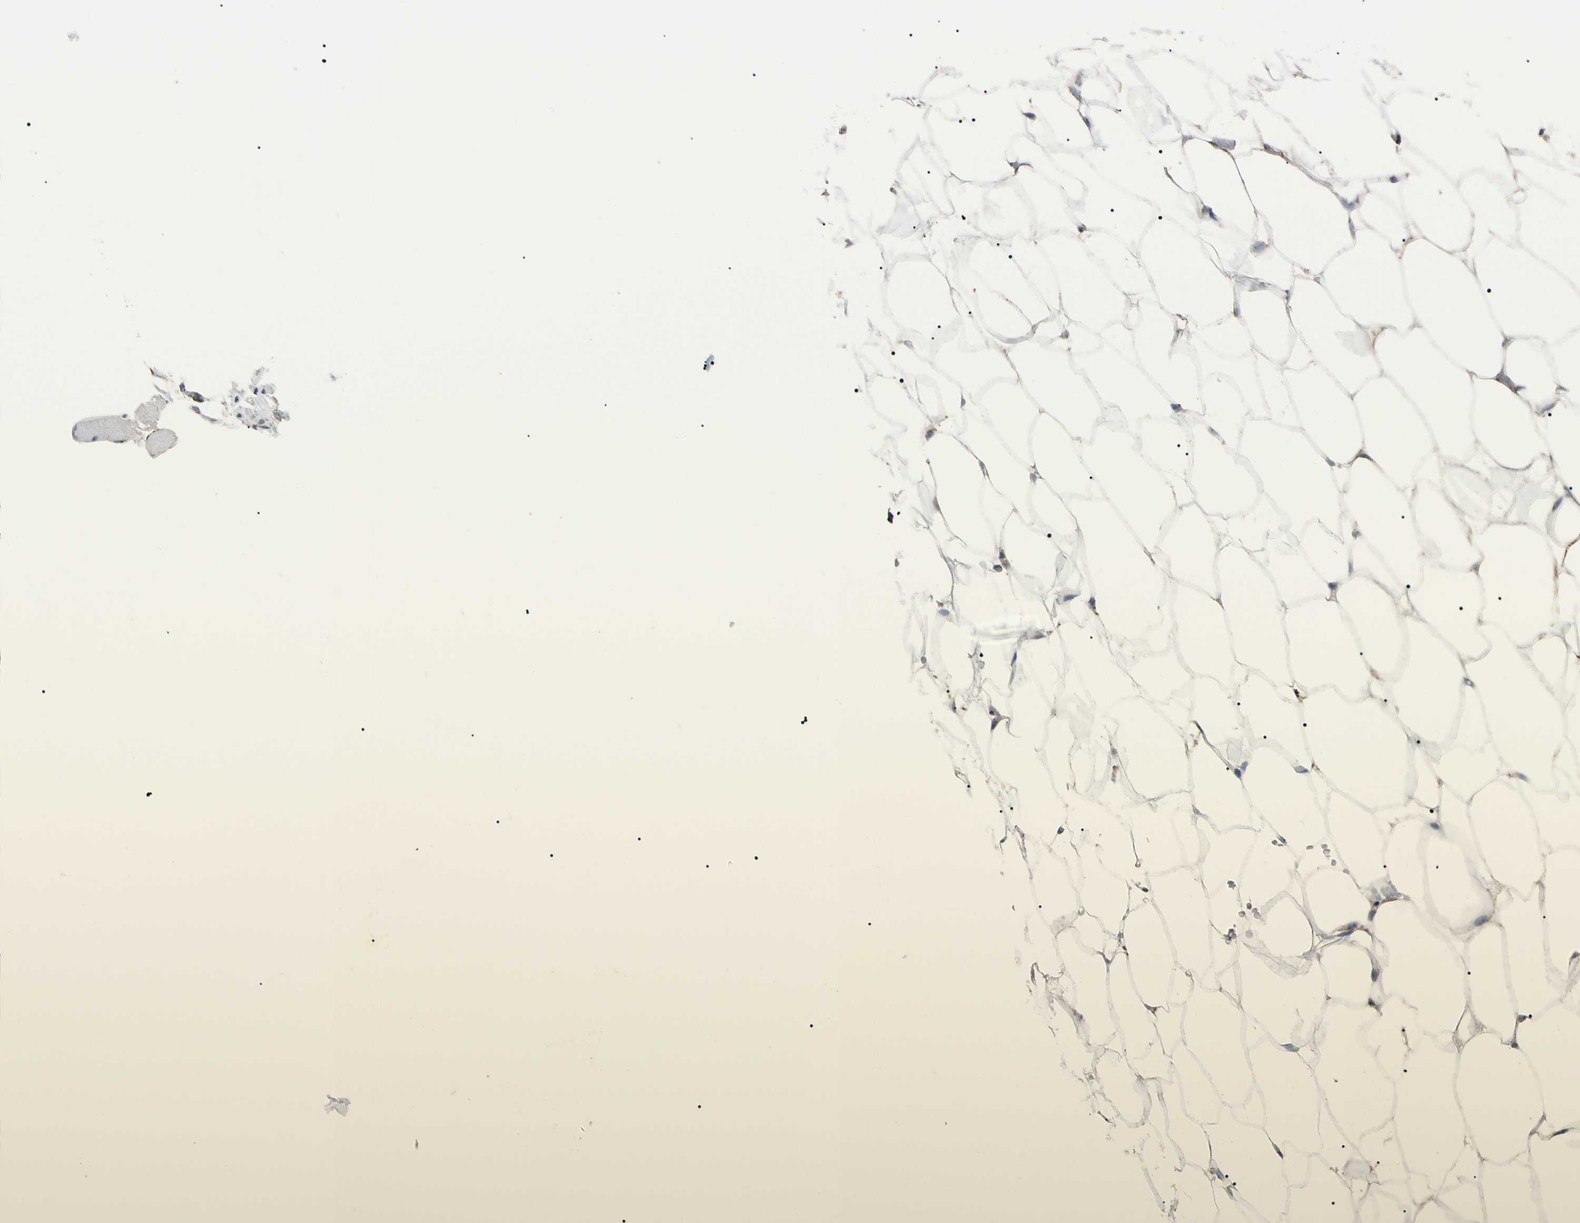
{"staining": {"intensity": "moderate", "quantity": "25%-75%", "location": "cytoplasmic/membranous"}, "tissue": "adipose tissue", "cell_type": "Adipocytes", "image_type": "normal", "snomed": [{"axis": "morphology", "description": "Normal tissue, NOS"}, {"axis": "topography", "description": "Breast"}, {"axis": "topography", "description": "Adipose tissue"}], "caption": "Human adipose tissue stained with a protein marker displays moderate staining in adipocytes.", "gene": "FAM110B", "patient": {"sex": "female", "age": 25}}